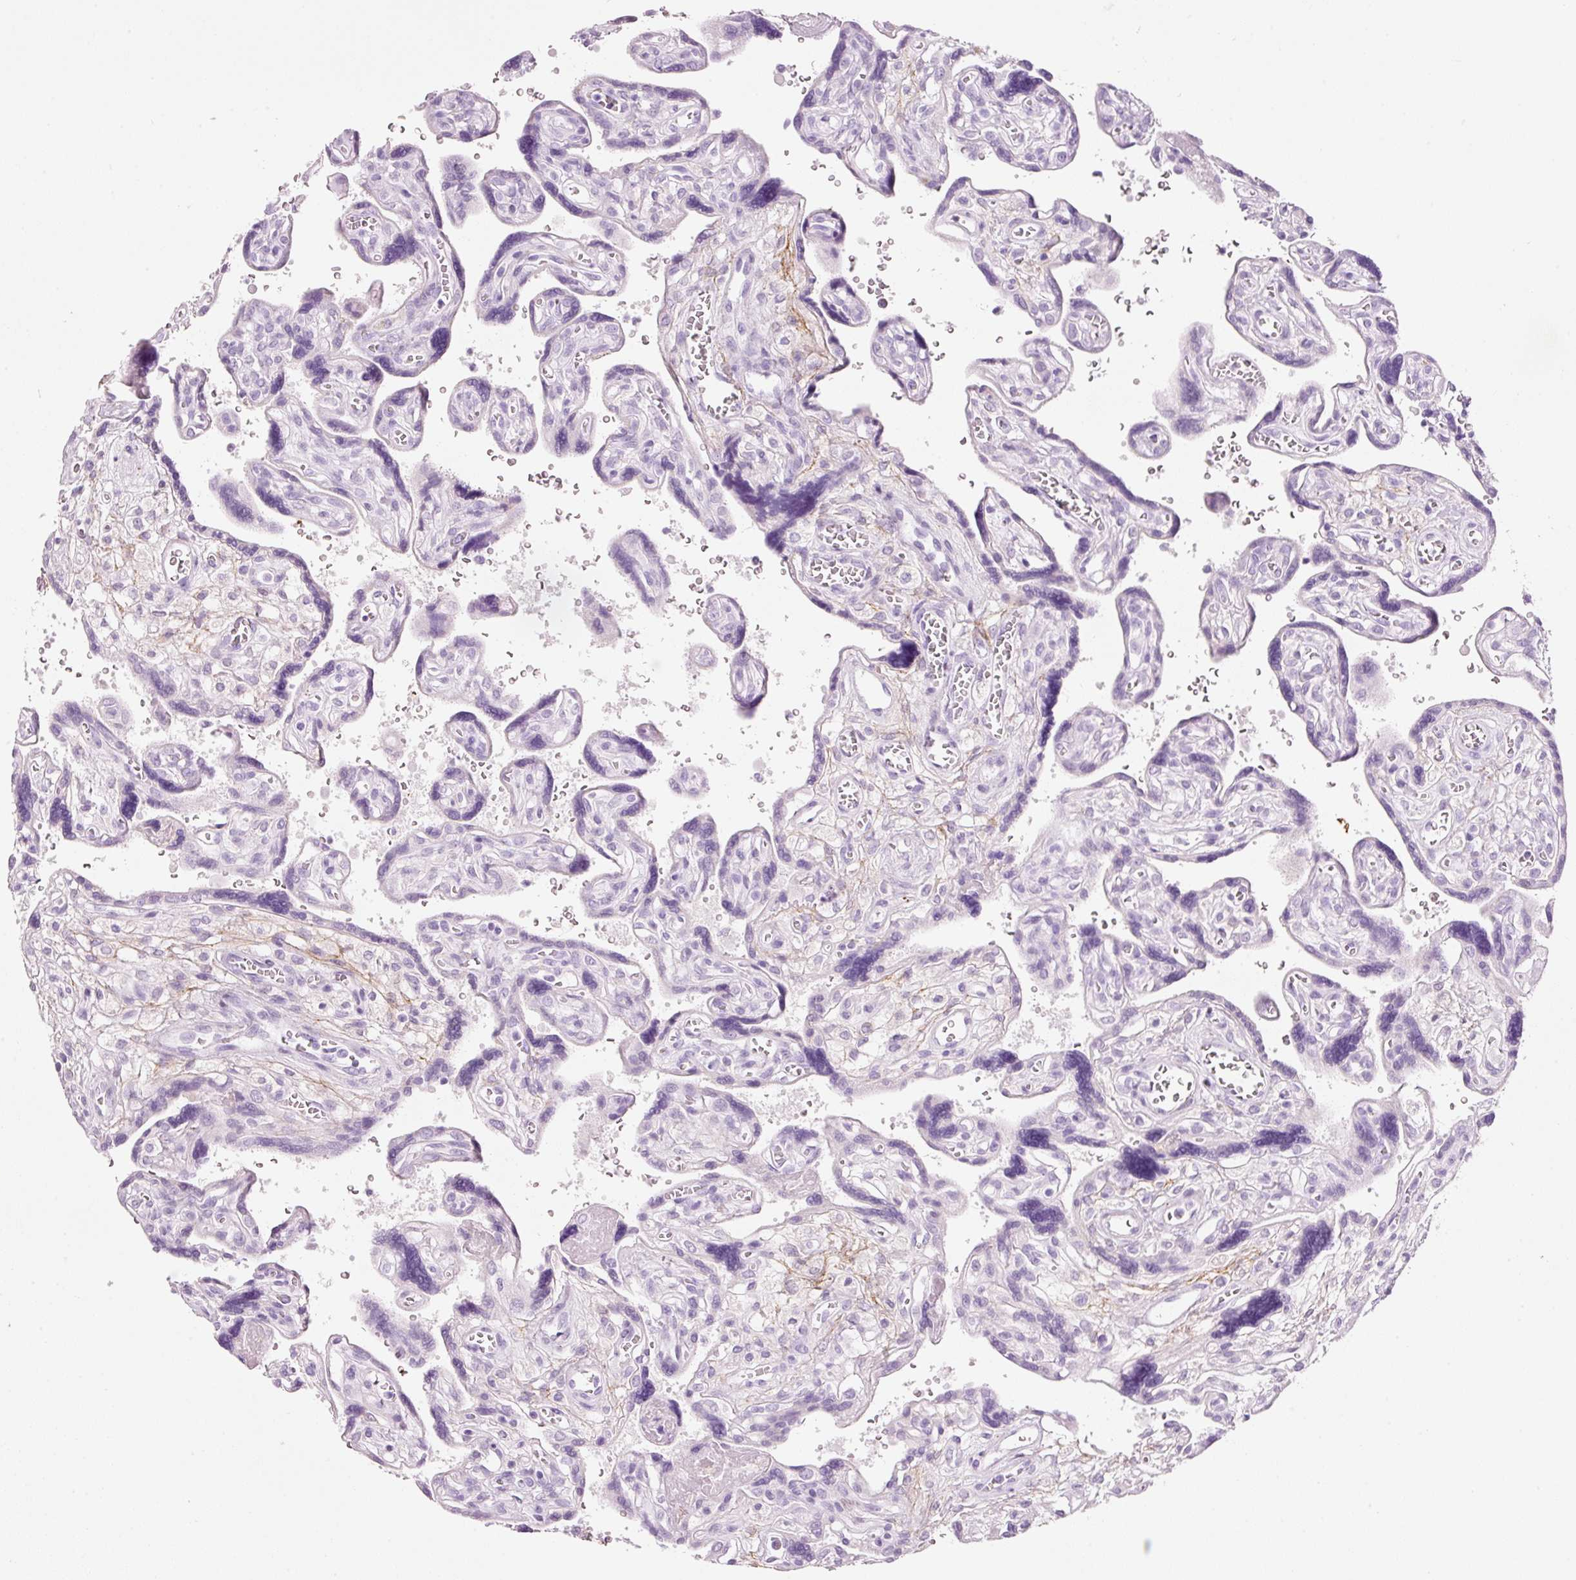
{"staining": {"intensity": "negative", "quantity": "none", "location": "none"}, "tissue": "placenta", "cell_type": "Trophoblastic cells", "image_type": "normal", "snomed": [{"axis": "morphology", "description": "Normal tissue, NOS"}, {"axis": "topography", "description": "Placenta"}], "caption": "Photomicrograph shows no significant protein expression in trophoblastic cells of unremarkable placenta. (DAB IHC with hematoxylin counter stain).", "gene": "MFAP4", "patient": {"sex": "female", "age": 39}}